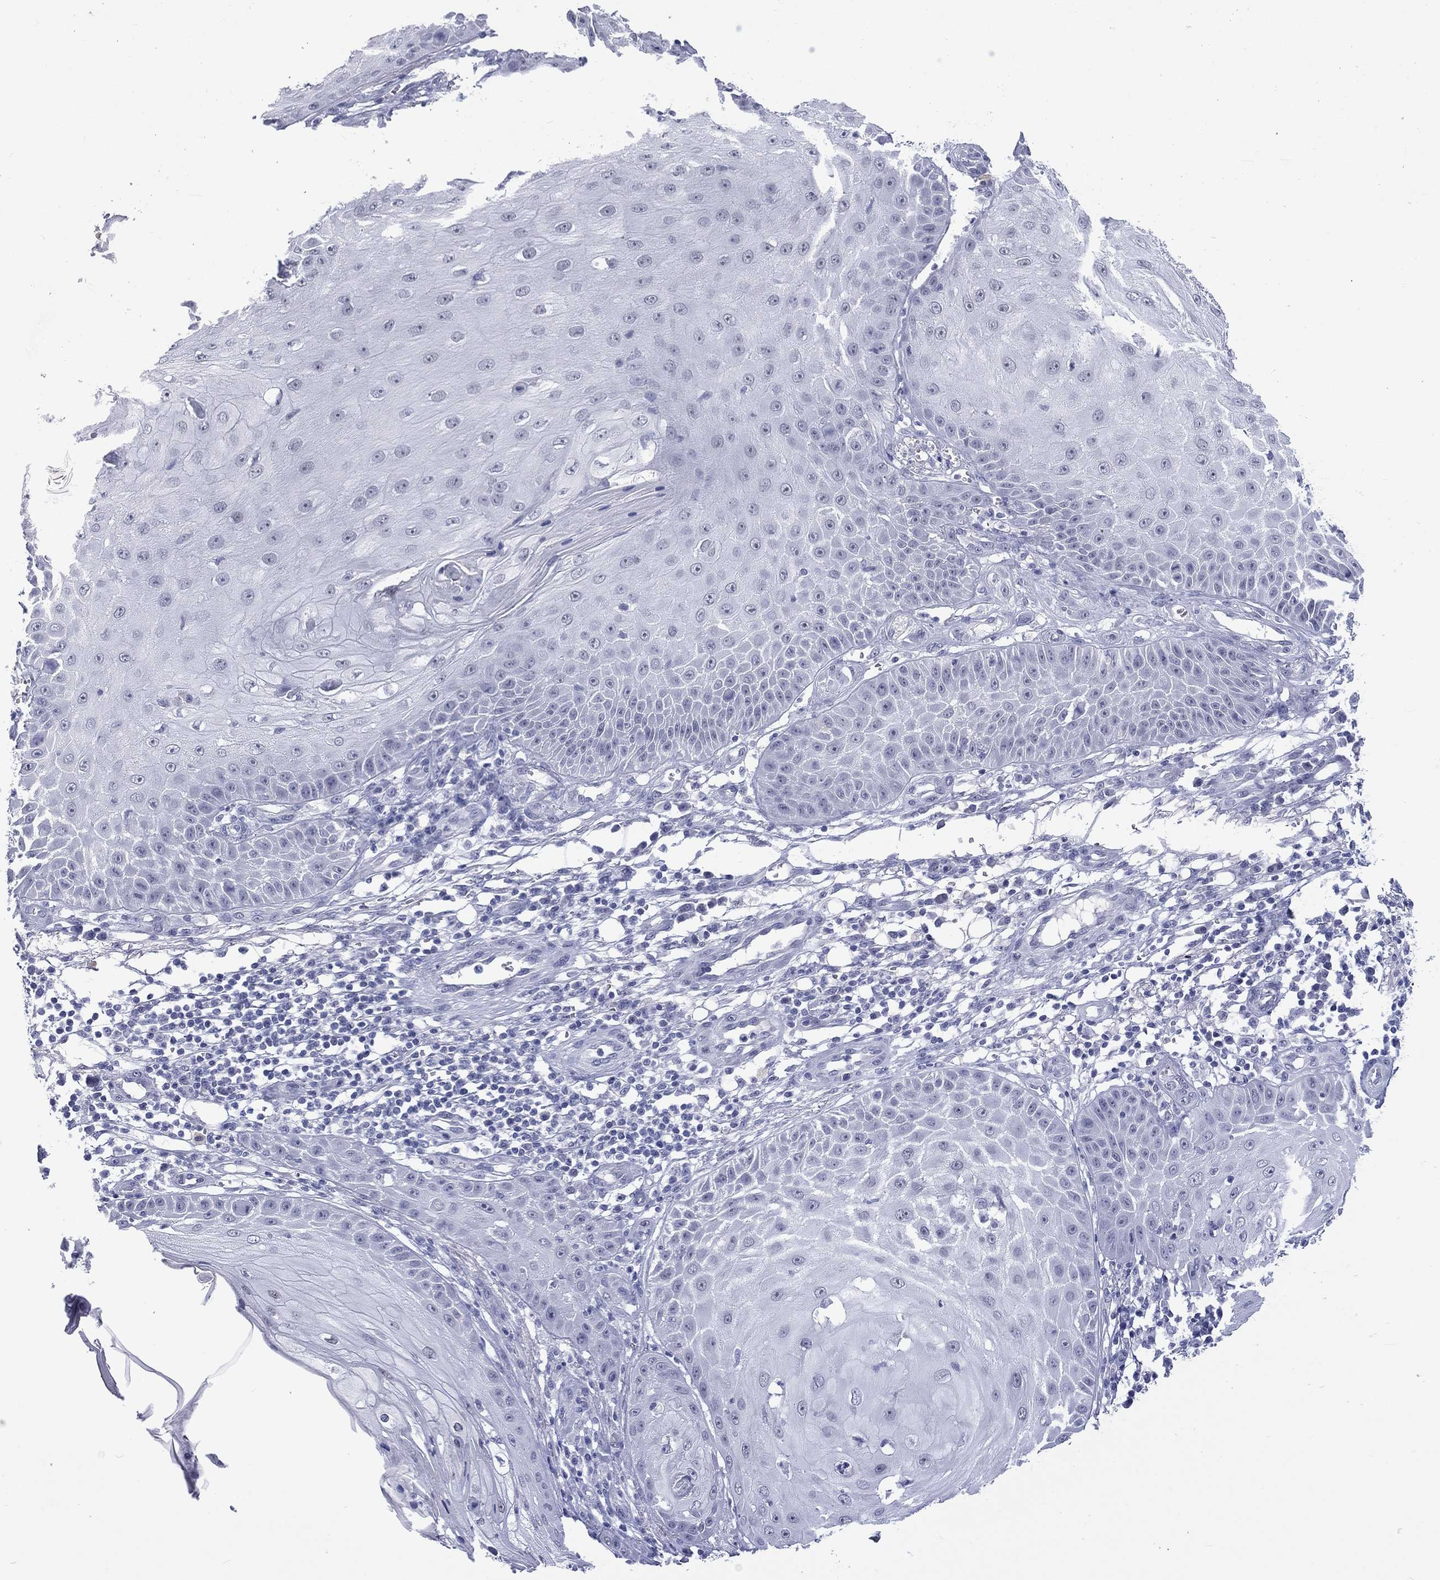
{"staining": {"intensity": "negative", "quantity": "none", "location": "none"}, "tissue": "skin cancer", "cell_type": "Tumor cells", "image_type": "cancer", "snomed": [{"axis": "morphology", "description": "Squamous cell carcinoma, NOS"}, {"axis": "topography", "description": "Skin"}], "caption": "Tumor cells show no significant staining in squamous cell carcinoma (skin).", "gene": "SSX1", "patient": {"sex": "male", "age": 70}}